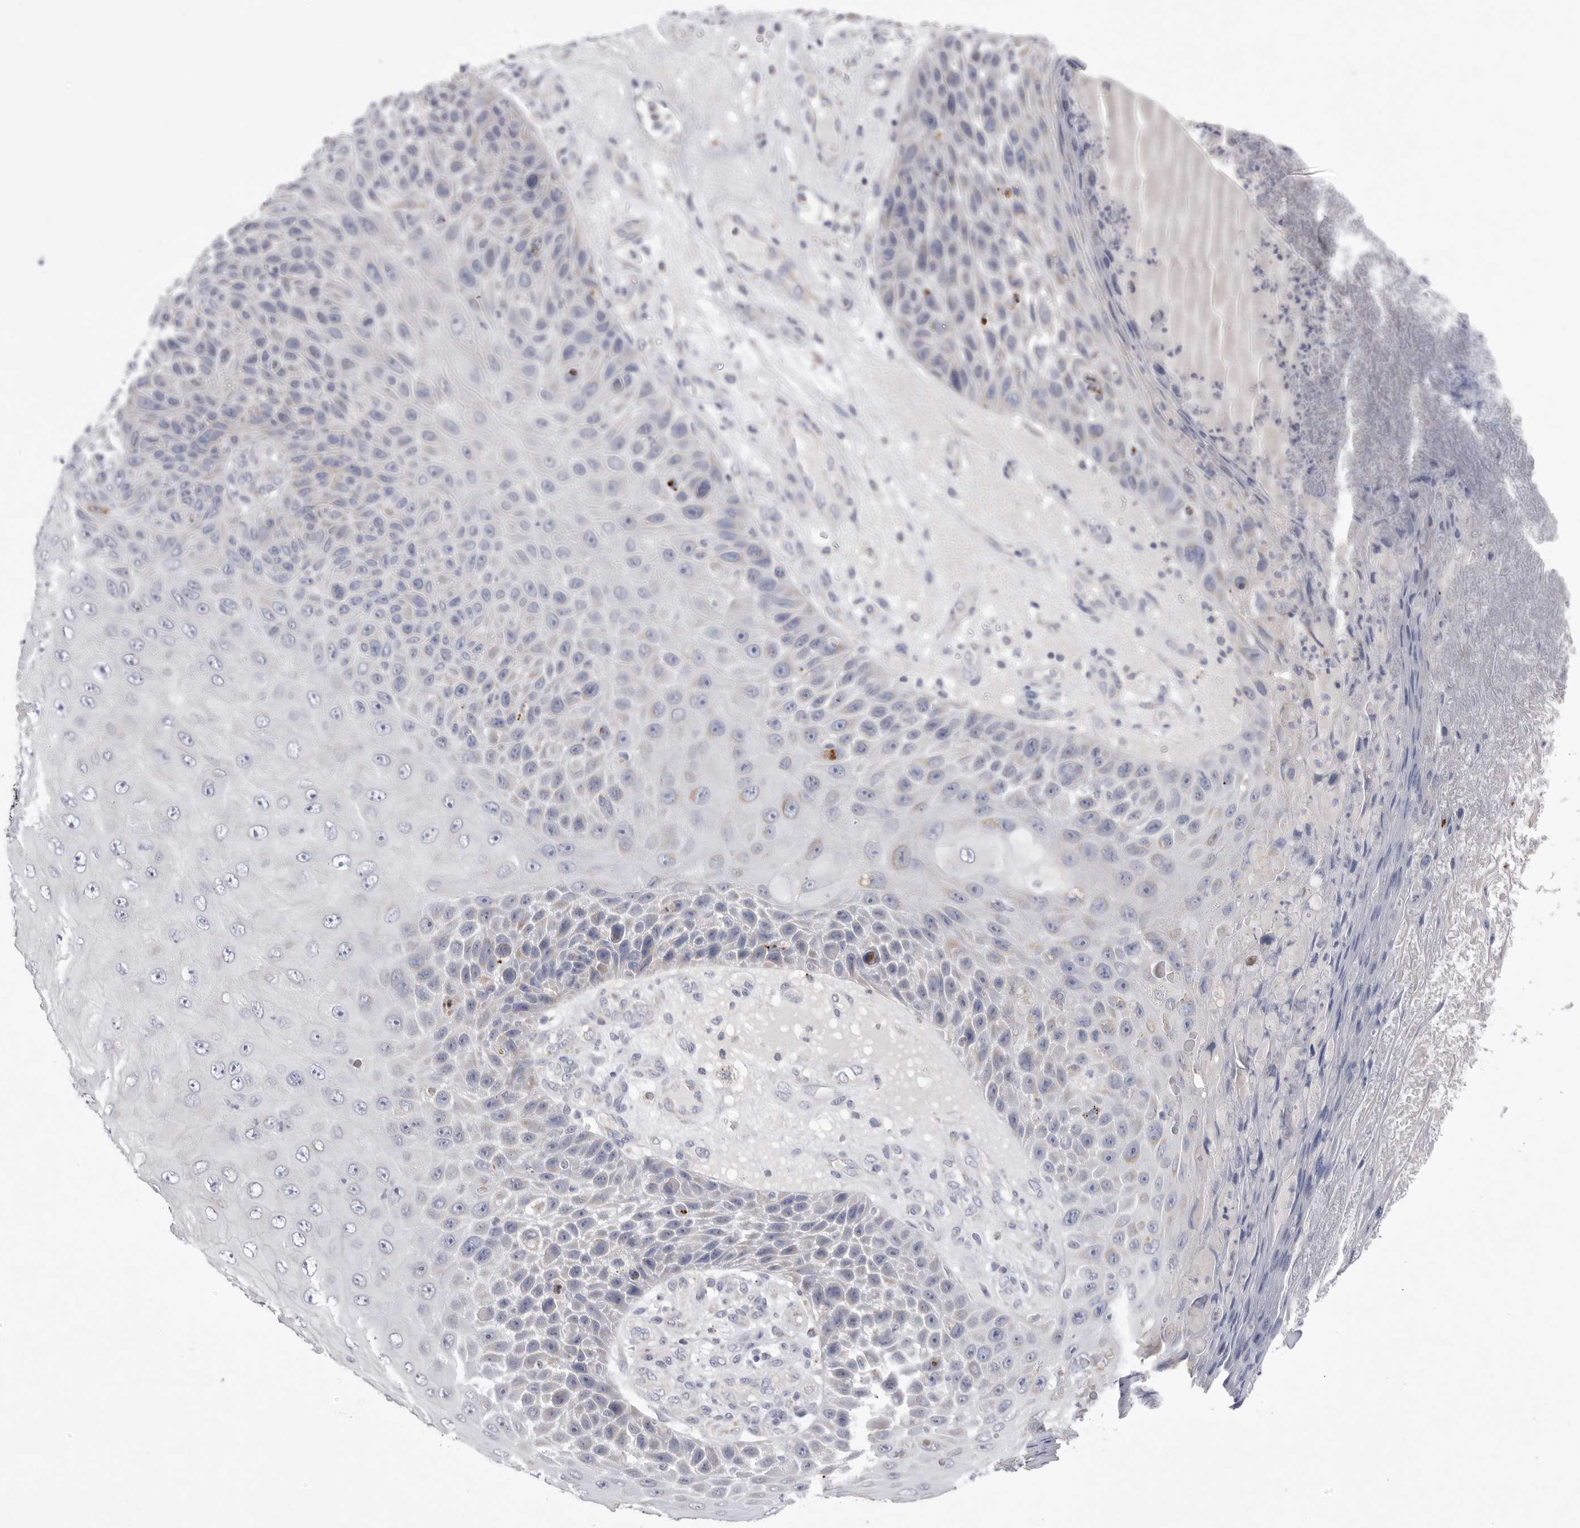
{"staining": {"intensity": "weak", "quantity": "<25%", "location": "cytoplasmic/membranous"}, "tissue": "skin cancer", "cell_type": "Tumor cells", "image_type": "cancer", "snomed": [{"axis": "morphology", "description": "Squamous cell carcinoma, NOS"}, {"axis": "topography", "description": "Skin"}], "caption": "Skin cancer was stained to show a protein in brown. There is no significant expression in tumor cells.", "gene": "VDAC3", "patient": {"sex": "female", "age": 88}}